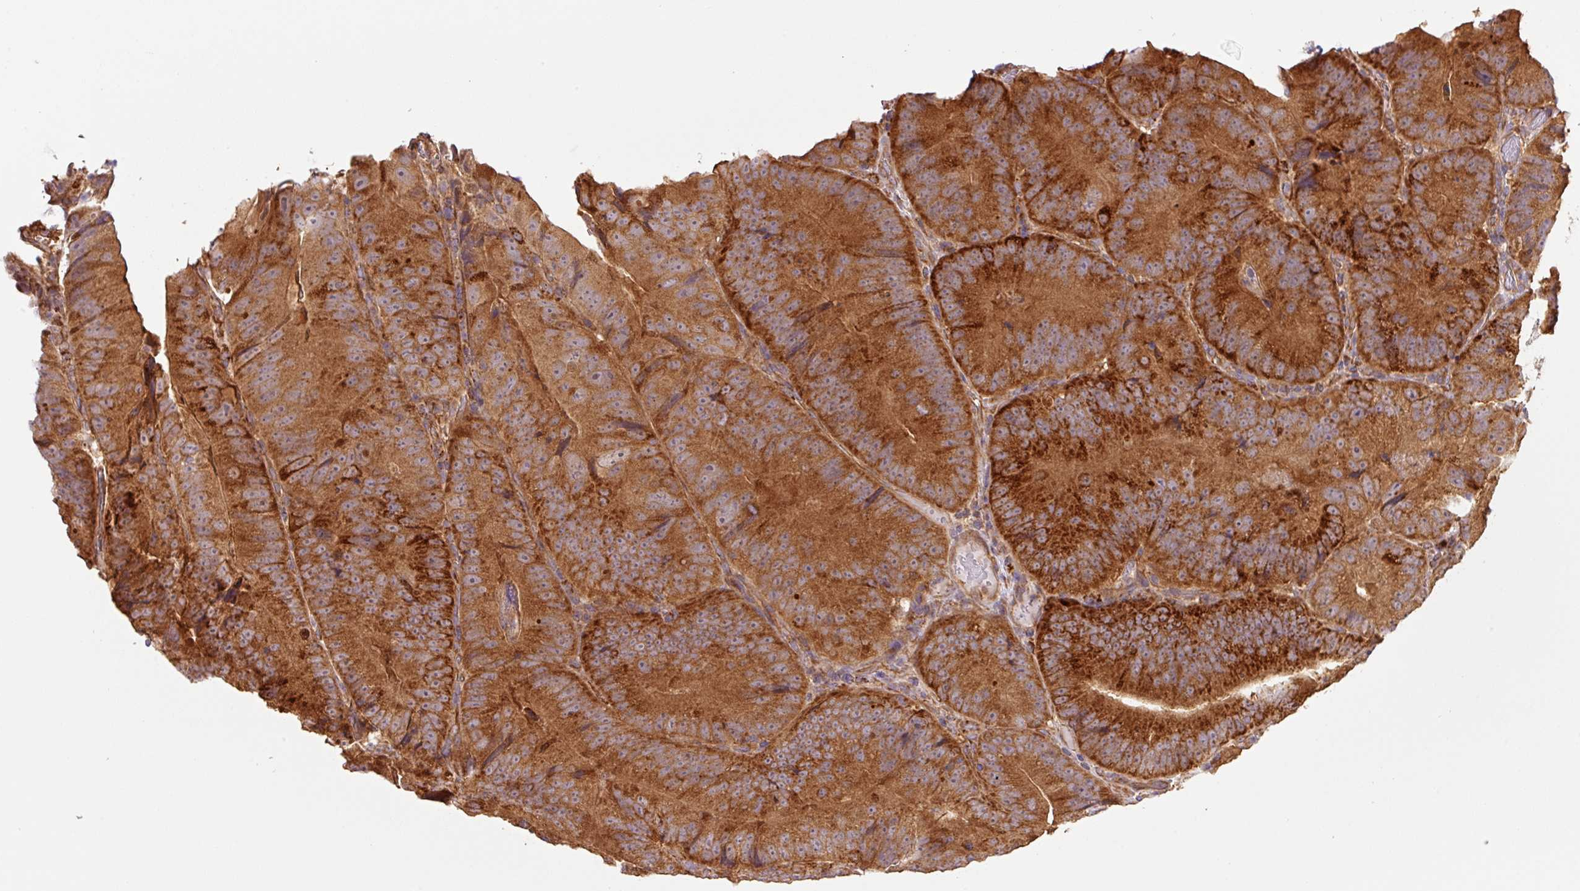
{"staining": {"intensity": "strong", "quantity": ">75%", "location": "cytoplasmic/membranous"}, "tissue": "colorectal cancer", "cell_type": "Tumor cells", "image_type": "cancer", "snomed": [{"axis": "morphology", "description": "Adenocarcinoma, NOS"}, {"axis": "topography", "description": "Colon"}], "caption": "An immunohistochemistry image of tumor tissue is shown. Protein staining in brown highlights strong cytoplasmic/membranous positivity in colorectal cancer (adenocarcinoma) within tumor cells. The protein of interest is stained brown, and the nuclei are stained in blue (DAB (3,3'-diaminobenzidine) IHC with brightfield microscopy, high magnification).", "gene": "PCK2", "patient": {"sex": "female", "age": 86}}